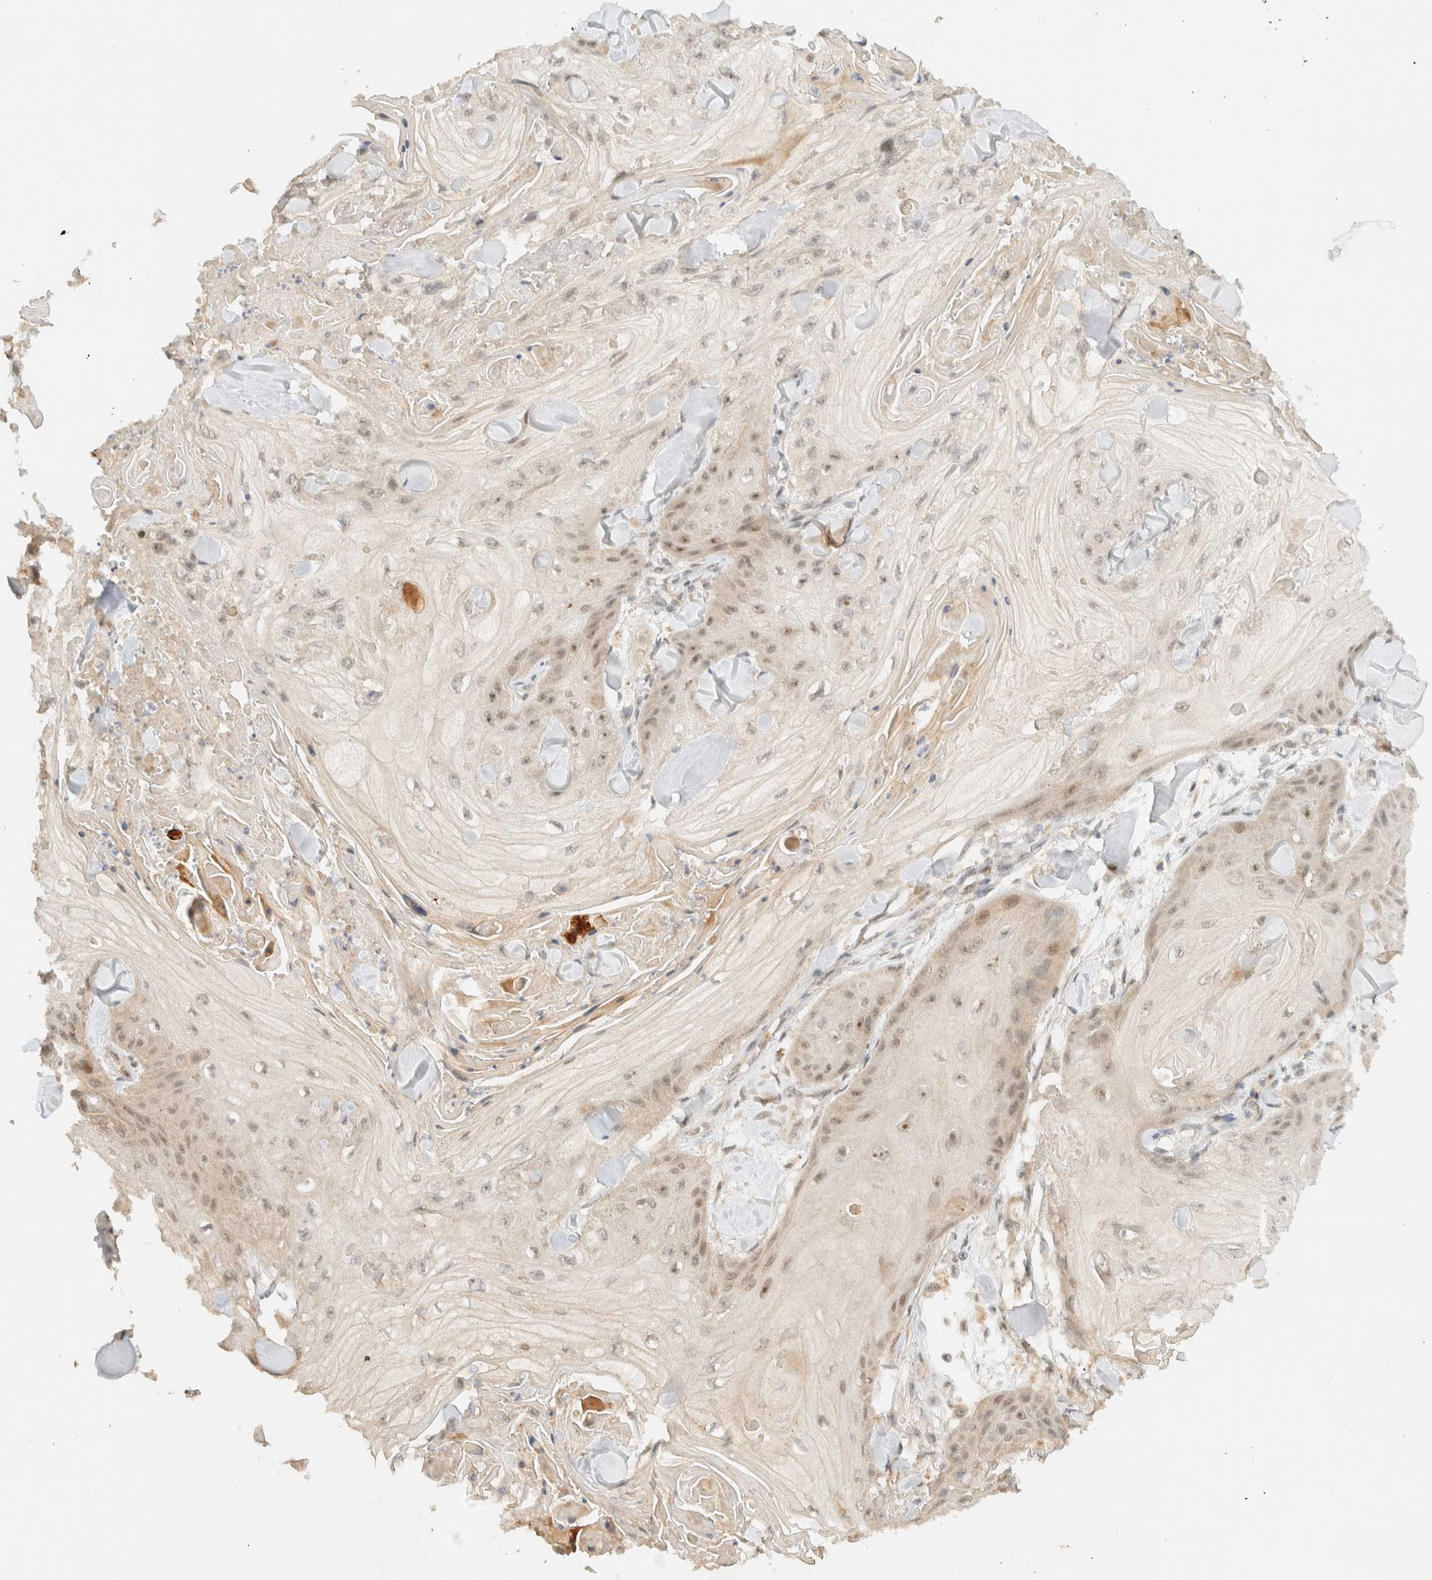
{"staining": {"intensity": "weak", "quantity": "<25%", "location": "cytoplasmic/membranous,nuclear"}, "tissue": "skin cancer", "cell_type": "Tumor cells", "image_type": "cancer", "snomed": [{"axis": "morphology", "description": "Squamous cell carcinoma, NOS"}, {"axis": "topography", "description": "Skin"}], "caption": "Immunohistochemistry photomicrograph of neoplastic tissue: skin cancer stained with DAB exhibits no significant protein staining in tumor cells. (DAB immunohistochemistry (IHC) with hematoxylin counter stain).", "gene": "ZBTB34", "patient": {"sex": "male", "age": 74}}